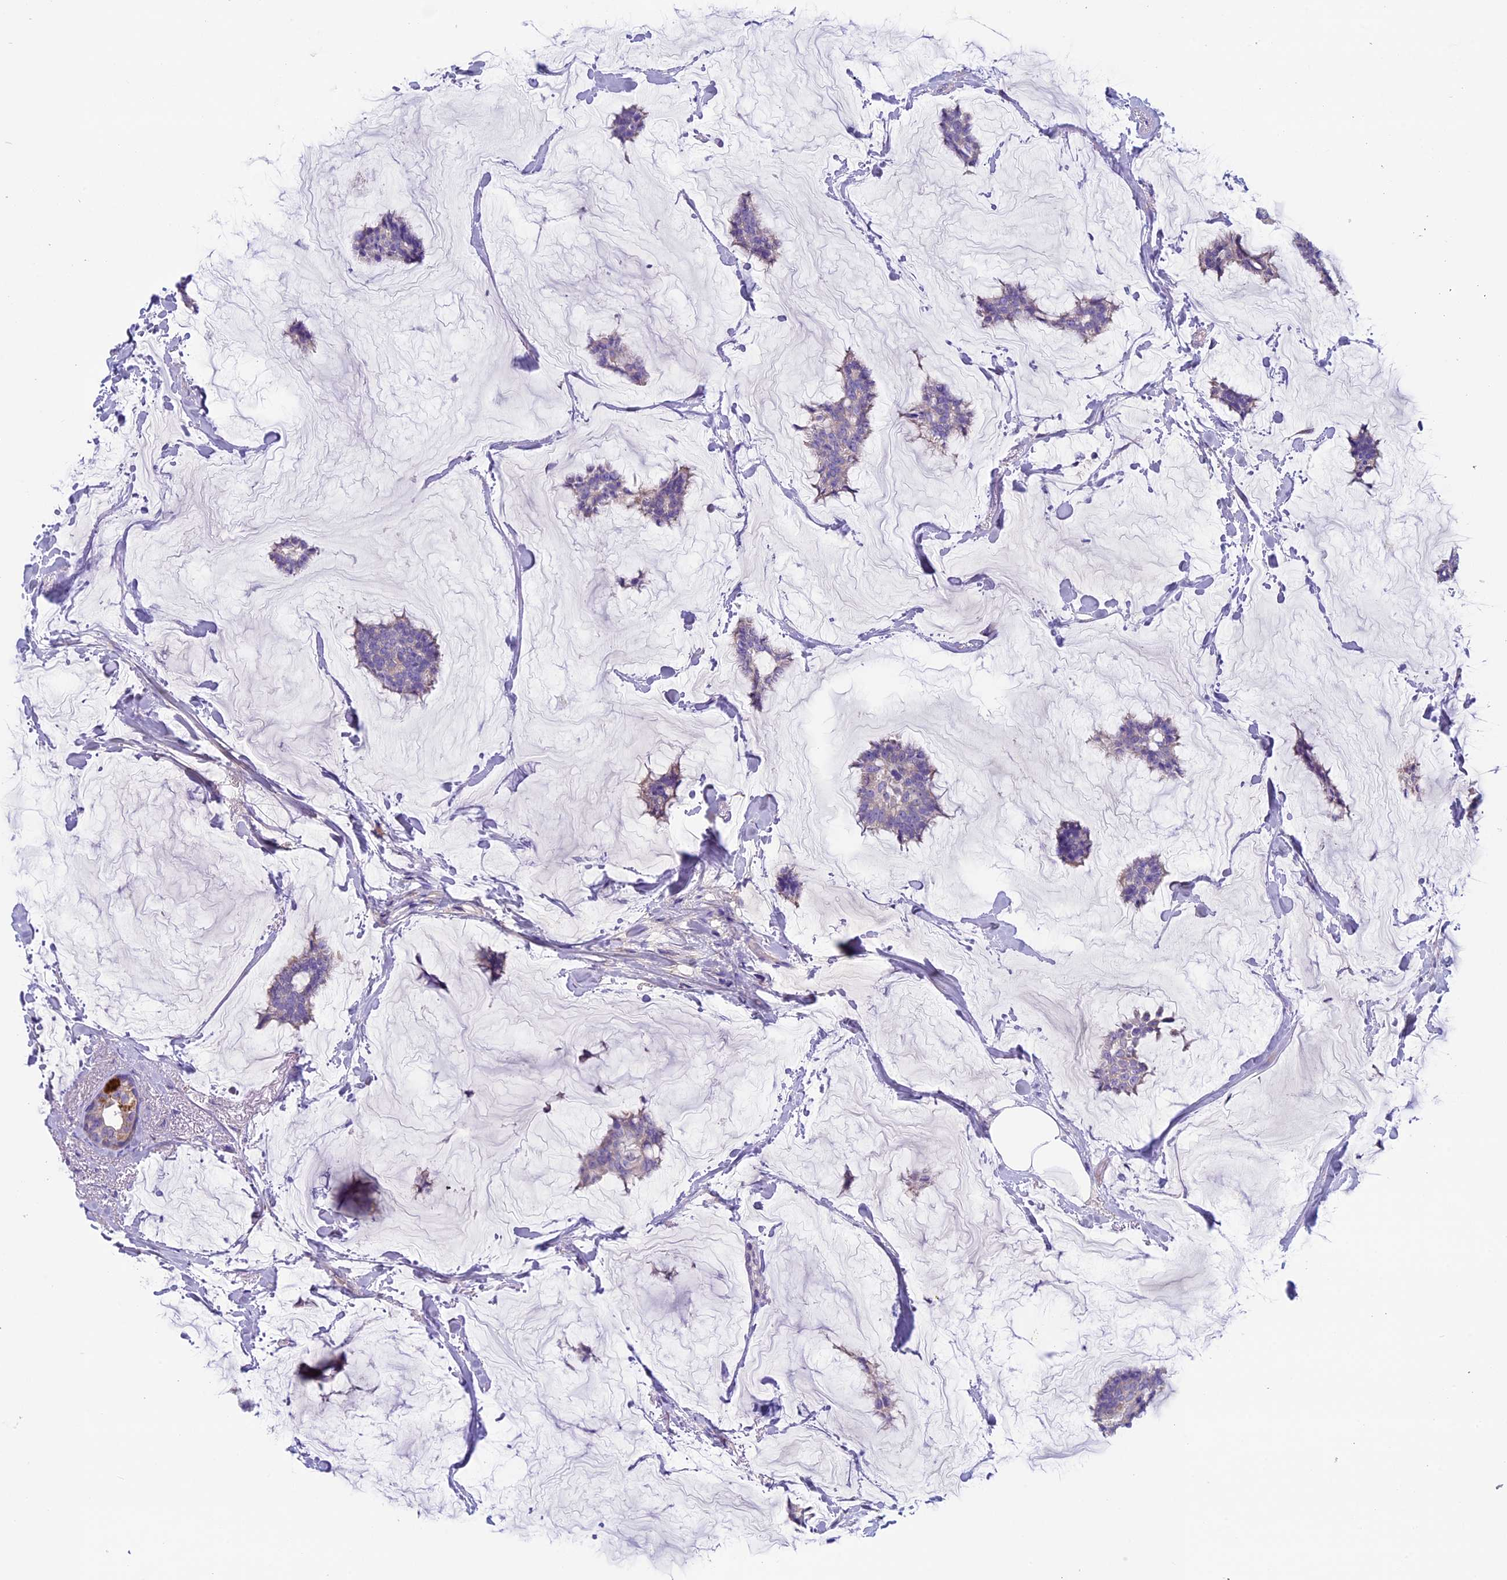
{"staining": {"intensity": "negative", "quantity": "none", "location": "none"}, "tissue": "breast cancer", "cell_type": "Tumor cells", "image_type": "cancer", "snomed": [{"axis": "morphology", "description": "Duct carcinoma"}, {"axis": "topography", "description": "Breast"}], "caption": "This is an IHC photomicrograph of human breast cancer (intraductal carcinoma). There is no staining in tumor cells.", "gene": "DCTN5", "patient": {"sex": "female", "age": 93}}